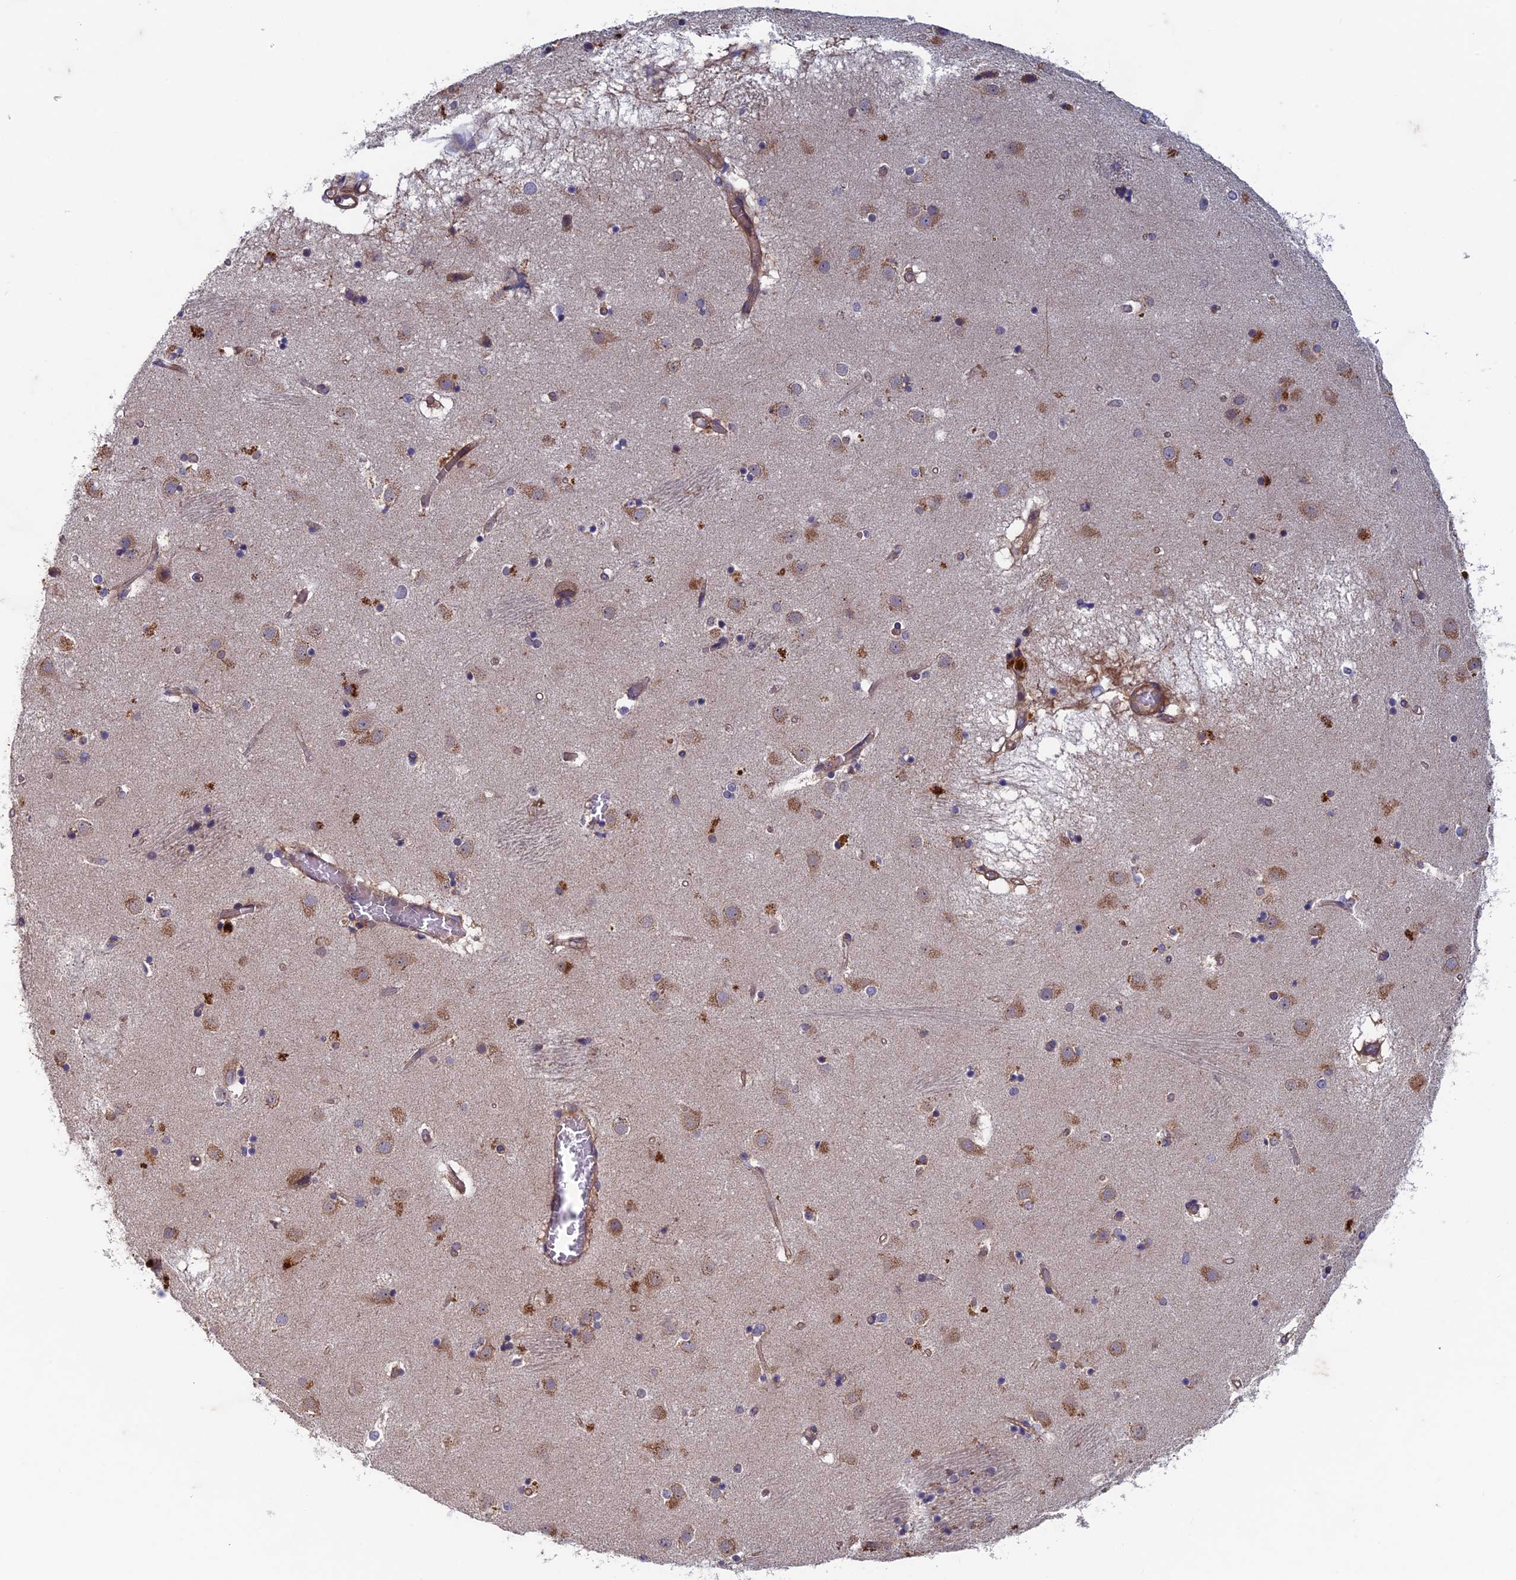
{"staining": {"intensity": "strong", "quantity": "<25%", "location": "cytoplasmic/membranous"}, "tissue": "caudate", "cell_type": "Glial cells", "image_type": "normal", "snomed": [{"axis": "morphology", "description": "Normal tissue, NOS"}, {"axis": "topography", "description": "Lateral ventricle wall"}], "caption": "Immunohistochemistry (IHC) micrograph of benign caudate: human caudate stained using IHC reveals medium levels of strong protein expression localized specifically in the cytoplasmic/membranous of glial cells, appearing as a cytoplasmic/membranous brown color.", "gene": "NCAPG", "patient": {"sex": "male", "age": 70}}